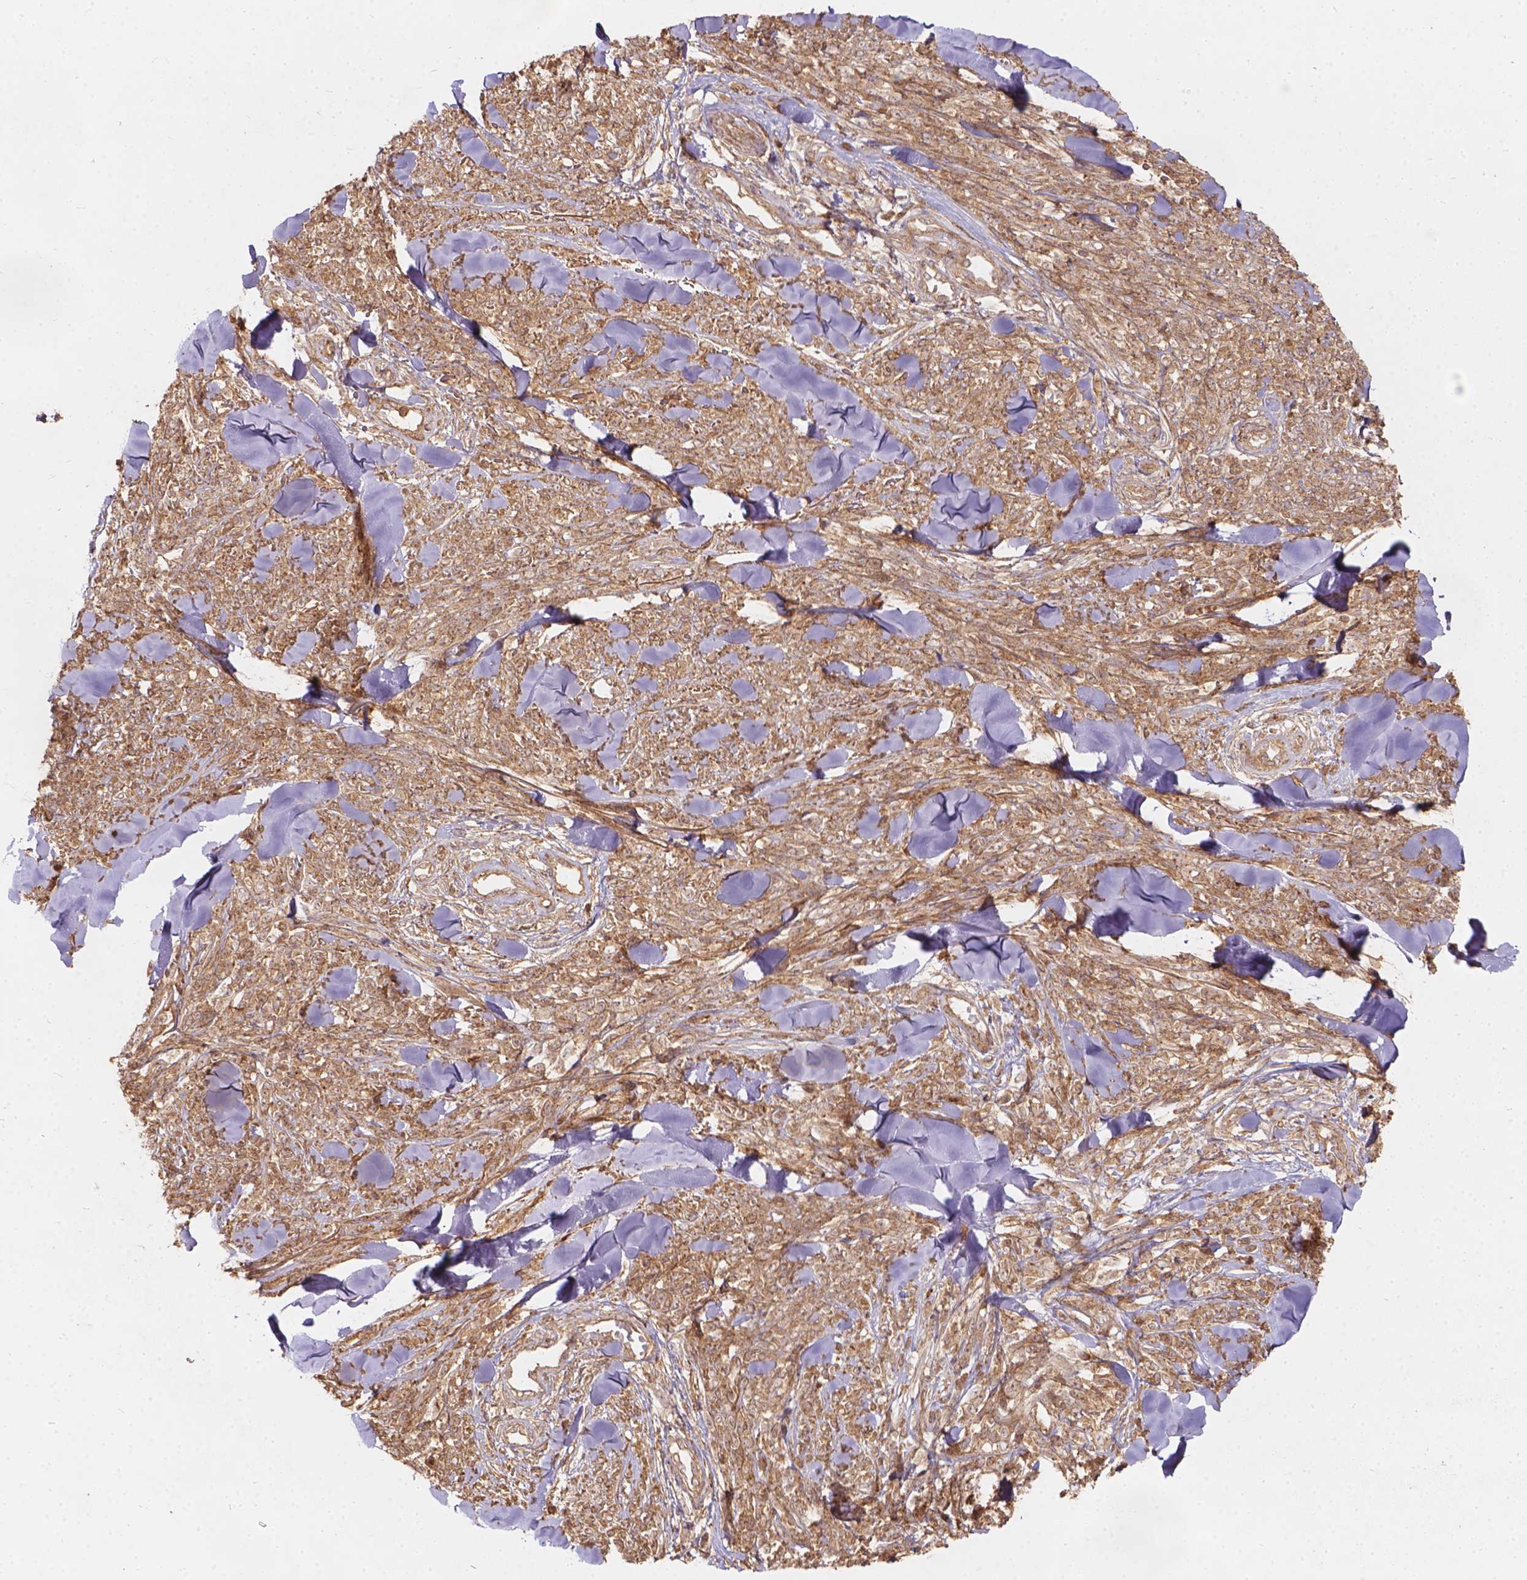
{"staining": {"intensity": "moderate", "quantity": ">75%", "location": "cytoplasmic/membranous"}, "tissue": "melanoma", "cell_type": "Tumor cells", "image_type": "cancer", "snomed": [{"axis": "morphology", "description": "Malignant melanoma, NOS"}, {"axis": "topography", "description": "Skin"}, {"axis": "topography", "description": "Skin of trunk"}], "caption": "Protein staining of melanoma tissue displays moderate cytoplasmic/membranous staining in about >75% of tumor cells.", "gene": "XPR1", "patient": {"sex": "male", "age": 74}}